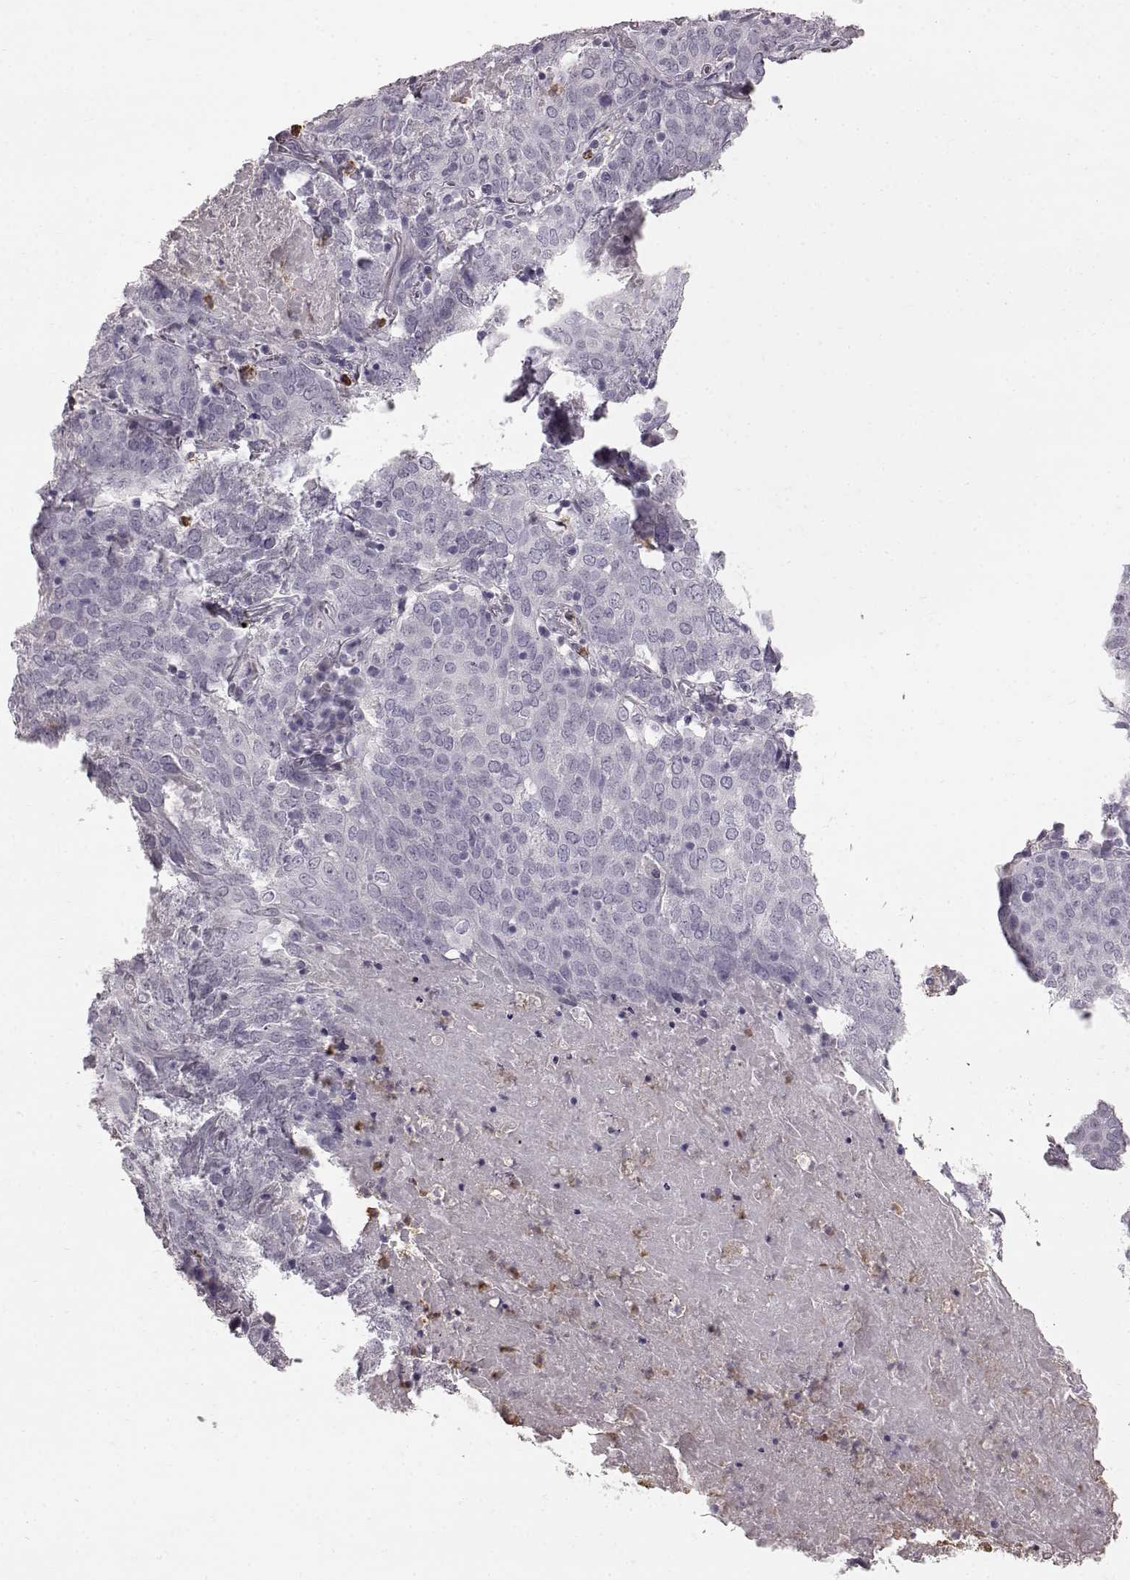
{"staining": {"intensity": "negative", "quantity": "none", "location": "none"}, "tissue": "lung cancer", "cell_type": "Tumor cells", "image_type": "cancer", "snomed": [{"axis": "morphology", "description": "Squamous cell carcinoma, NOS"}, {"axis": "topography", "description": "Lung"}], "caption": "There is no significant expression in tumor cells of squamous cell carcinoma (lung).", "gene": "FUT4", "patient": {"sex": "male", "age": 82}}